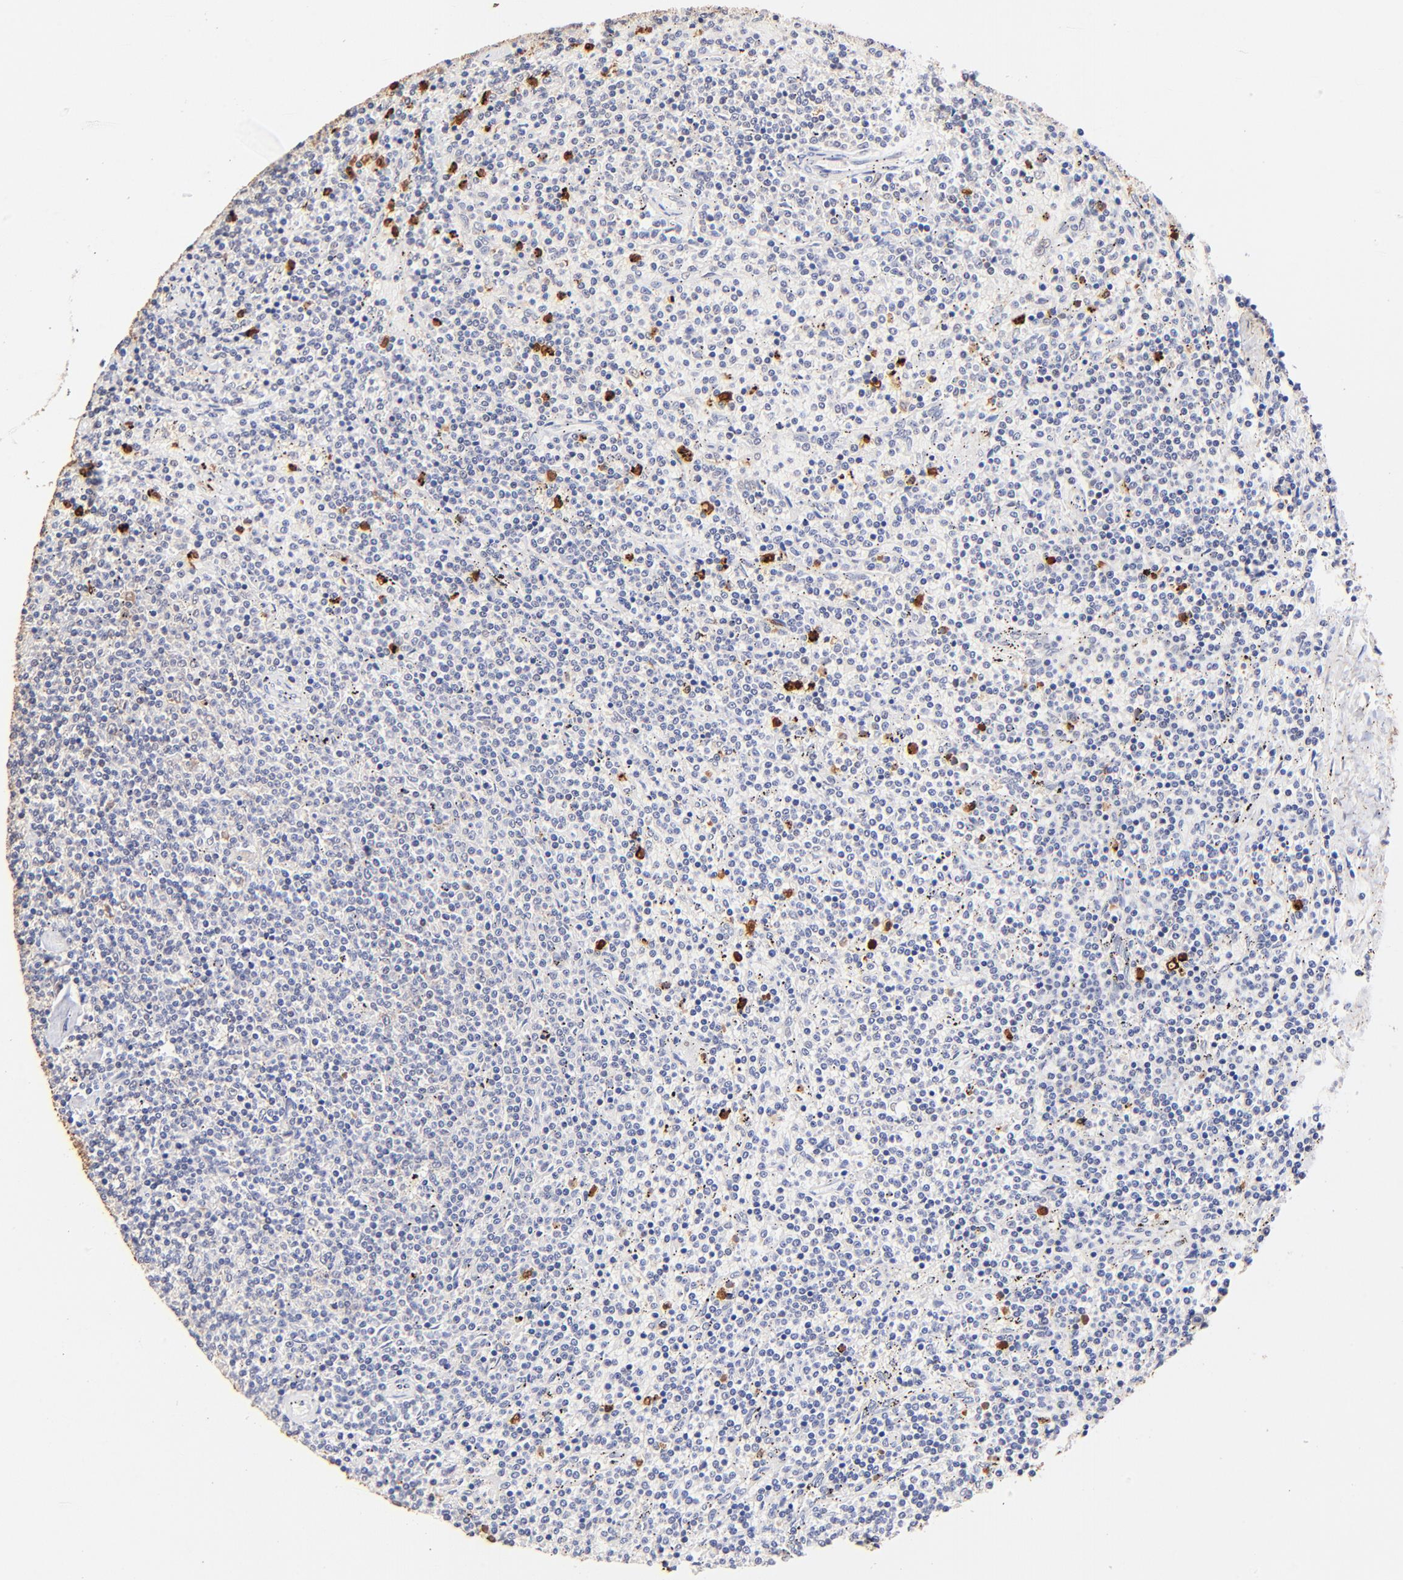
{"staining": {"intensity": "negative", "quantity": "none", "location": "none"}, "tissue": "lymphoma", "cell_type": "Tumor cells", "image_type": "cancer", "snomed": [{"axis": "morphology", "description": "Malignant lymphoma, non-Hodgkin's type, Low grade"}, {"axis": "topography", "description": "Spleen"}], "caption": "This is a micrograph of immunohistochemistry (IHC) staining of malignant lymphoma, non-Hodgkin's type (low-grade), which shows no staining in tumor cells.", "gene": "BBOF1", "patient": {"sex": "female", "age": 50}}